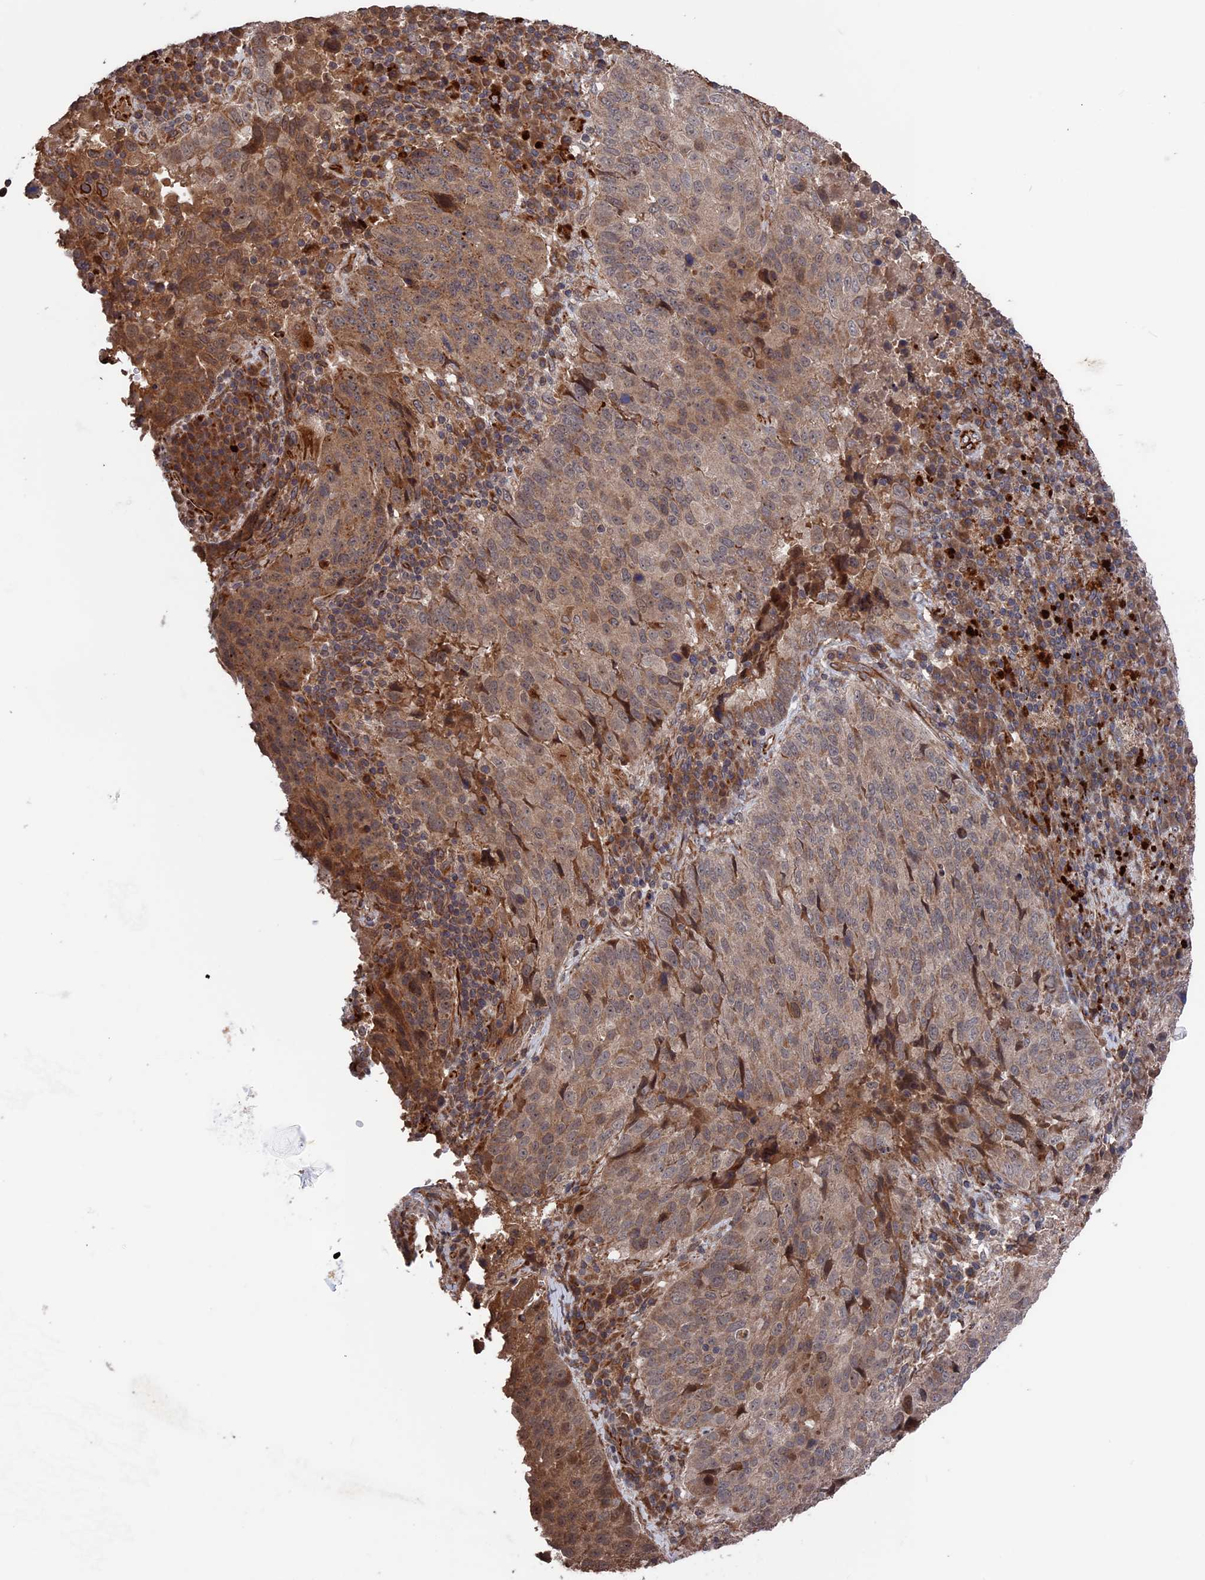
{"staining": {"intensity": "moderate", "quantity": ">75%", "location": "cytoplasmic/membranous"}, "tissue": "lung cancer", "cell_type": "Tumor cells", "image_type": "cancer", "snomed": [{"axis": "morphology", "description": "Squamous cell carcinoma, NOS"}, {"axis": "topography", "description": "Lung"}], "caption": "Protein expression analysis of lung squamous cell carcinoma demonstrates moderate cytoplasmic/membranous positivity in approximately >75% of tumor cells.", "gene": "PLA2G15", "patient": {"sex": "male", "age": 73}}